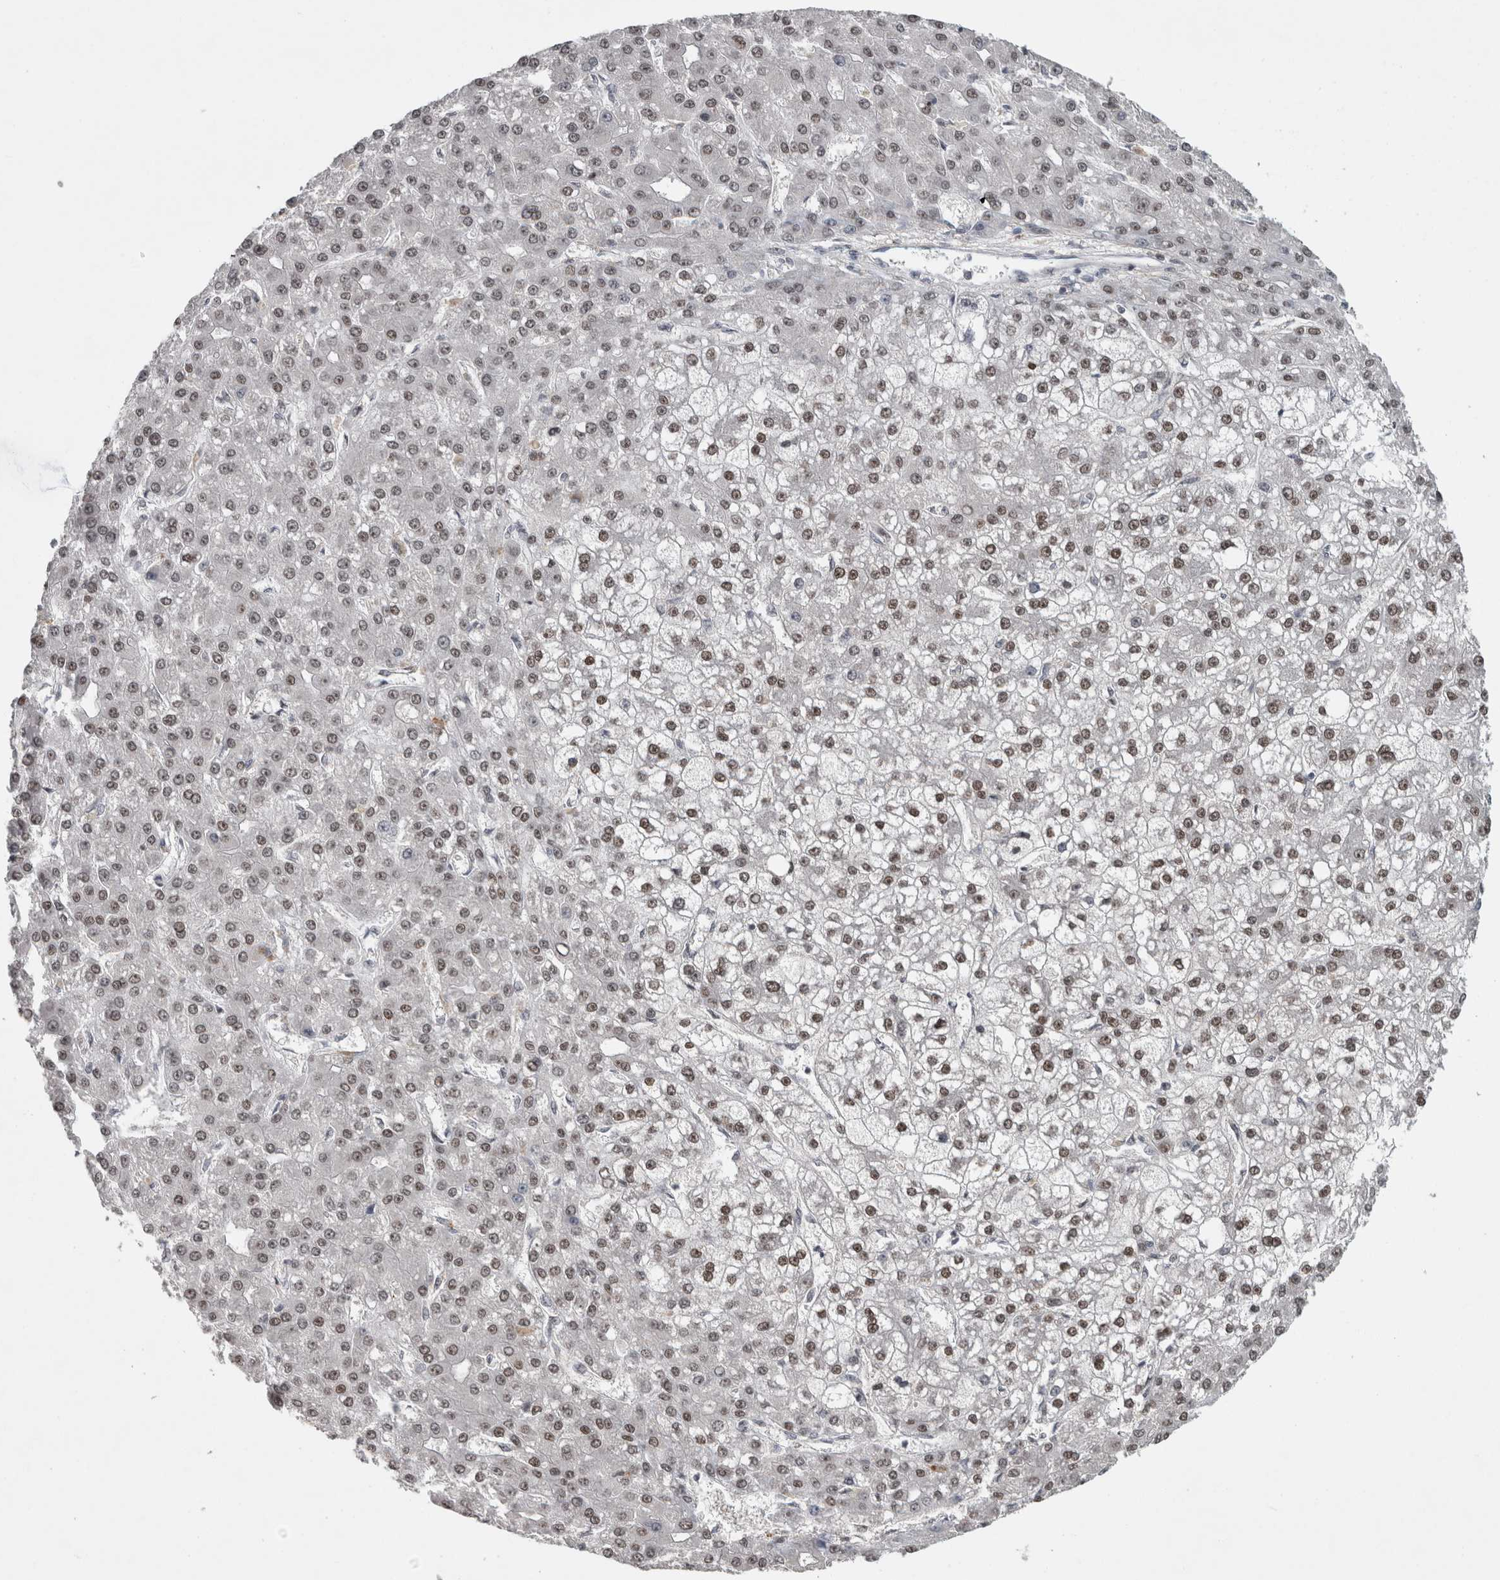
{"staining": {"intensity": "moderate", "quantity": ">75%", "location": "nuclear"}, "tissue": "liver cancer", "cell_type": "Tumor cells", "image_type": "cancer", "snomed": [{"axis": "morphology", "description": "Carcinoma, Hepatocellular, NOS"}, {"axis": "topography", "description": "Liver"}], "caption": "The immunohistochemical stain labels moderate nuclear expression in tumor cells of liver cancer (hepatocellular carcinoma) tissue. (brown staining indicates protein expression, while blue staining denotes nuclei).", "gene": "RBM28", "patient": {"sex": "male", "age": 67}}